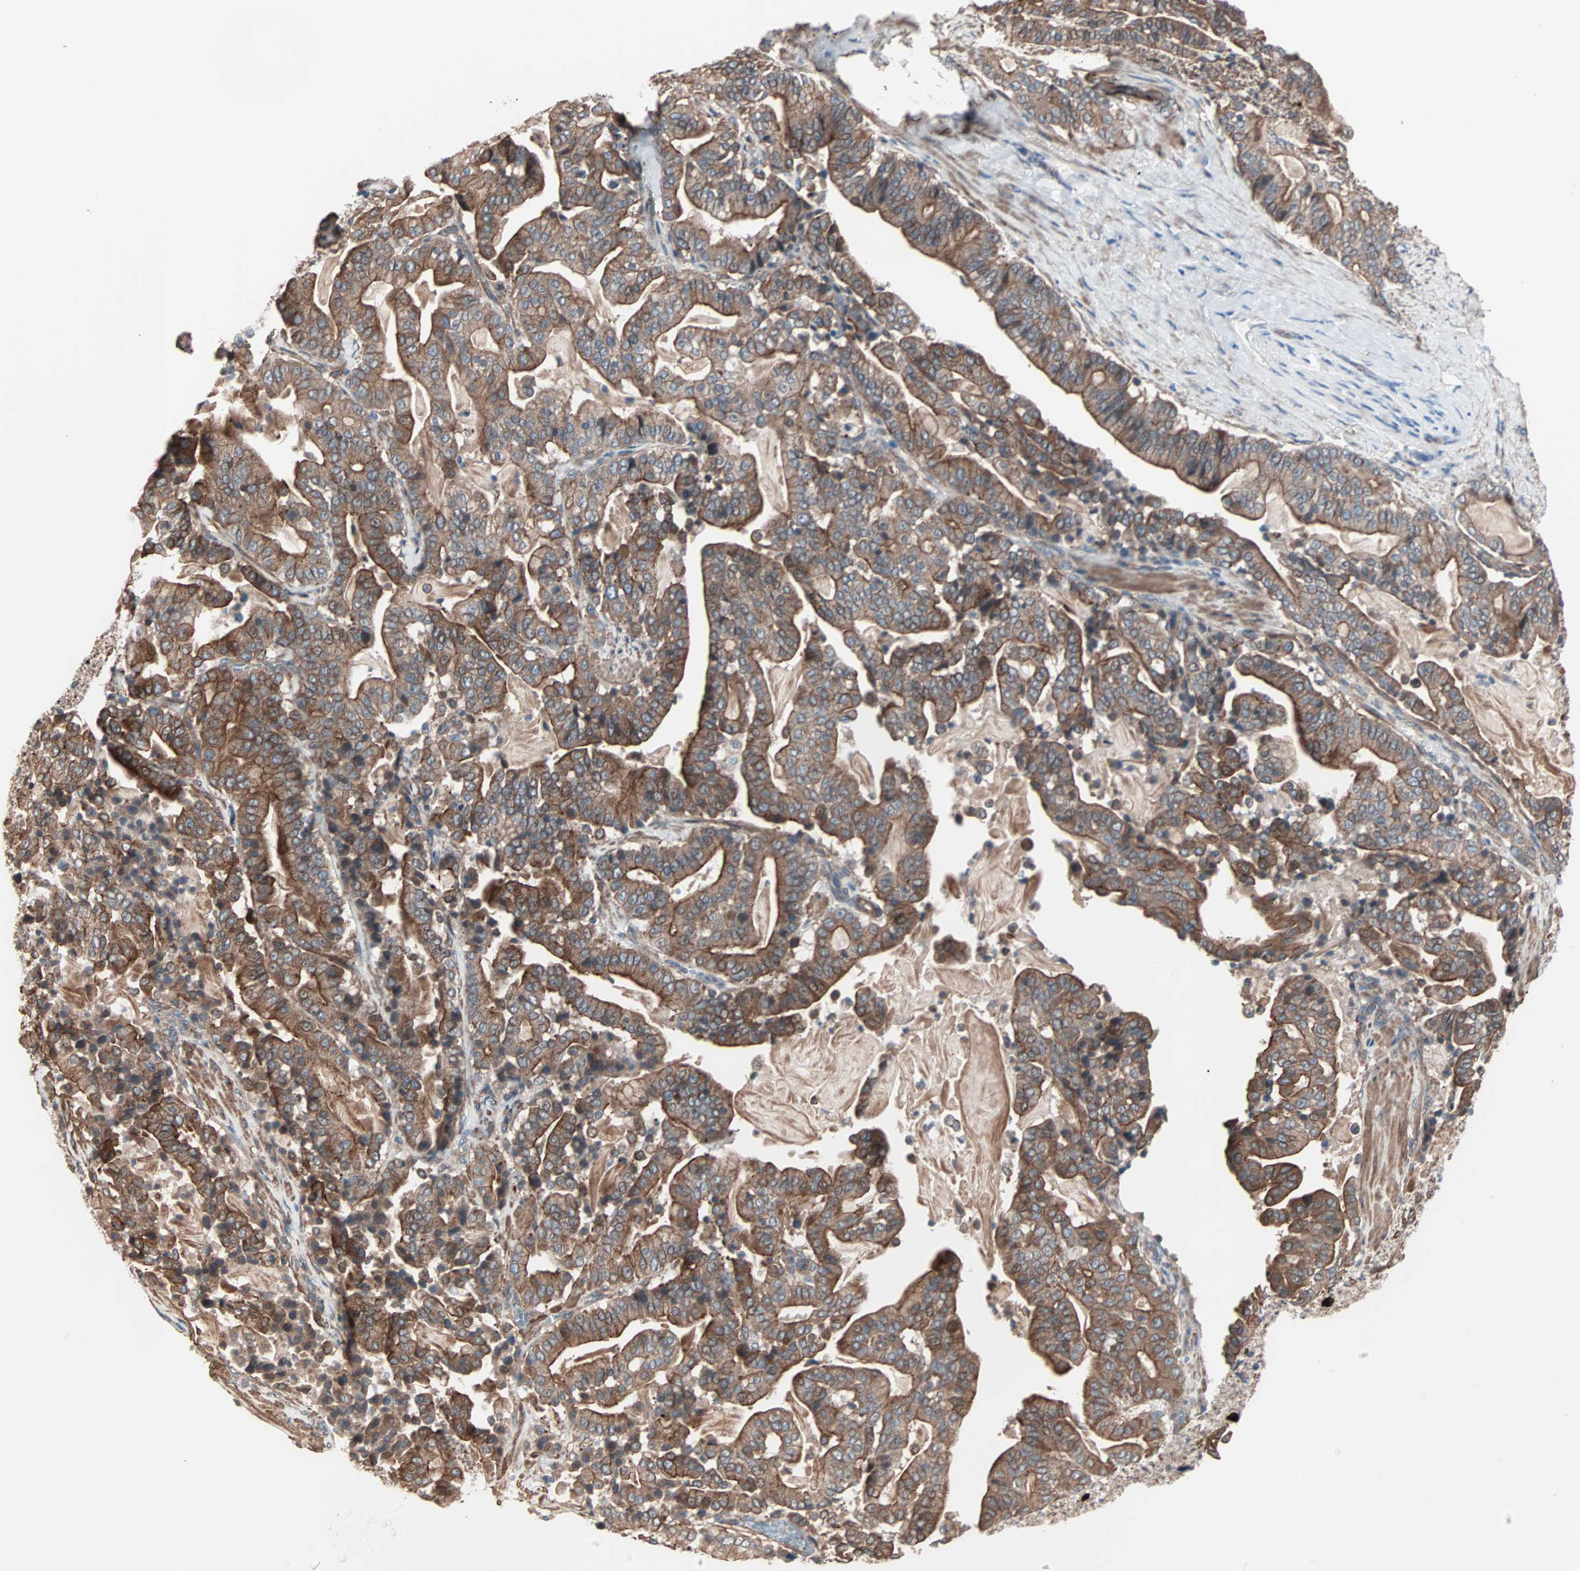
{"staining": {"intensity": "strong", "quantity": ">75%", "location": "cytoplasmic/membranous"}, "tissue": "pancreatic cancer", "cell_type": "Tumor cells", "image_type": "cancer", "snomed": [{"axis": "morphology", "description": "Adenocarcinoma, NOS"}, {"axis": "topography", "description": "Pancreas"}], "caption": "Protein expression analysis of pancreatic cancer shows strong cytoplasmic/membranous positivity in approximately >75% of tumor cells.", "gene": "ALG5", "patient": {"sex": "male", "age": 63}}